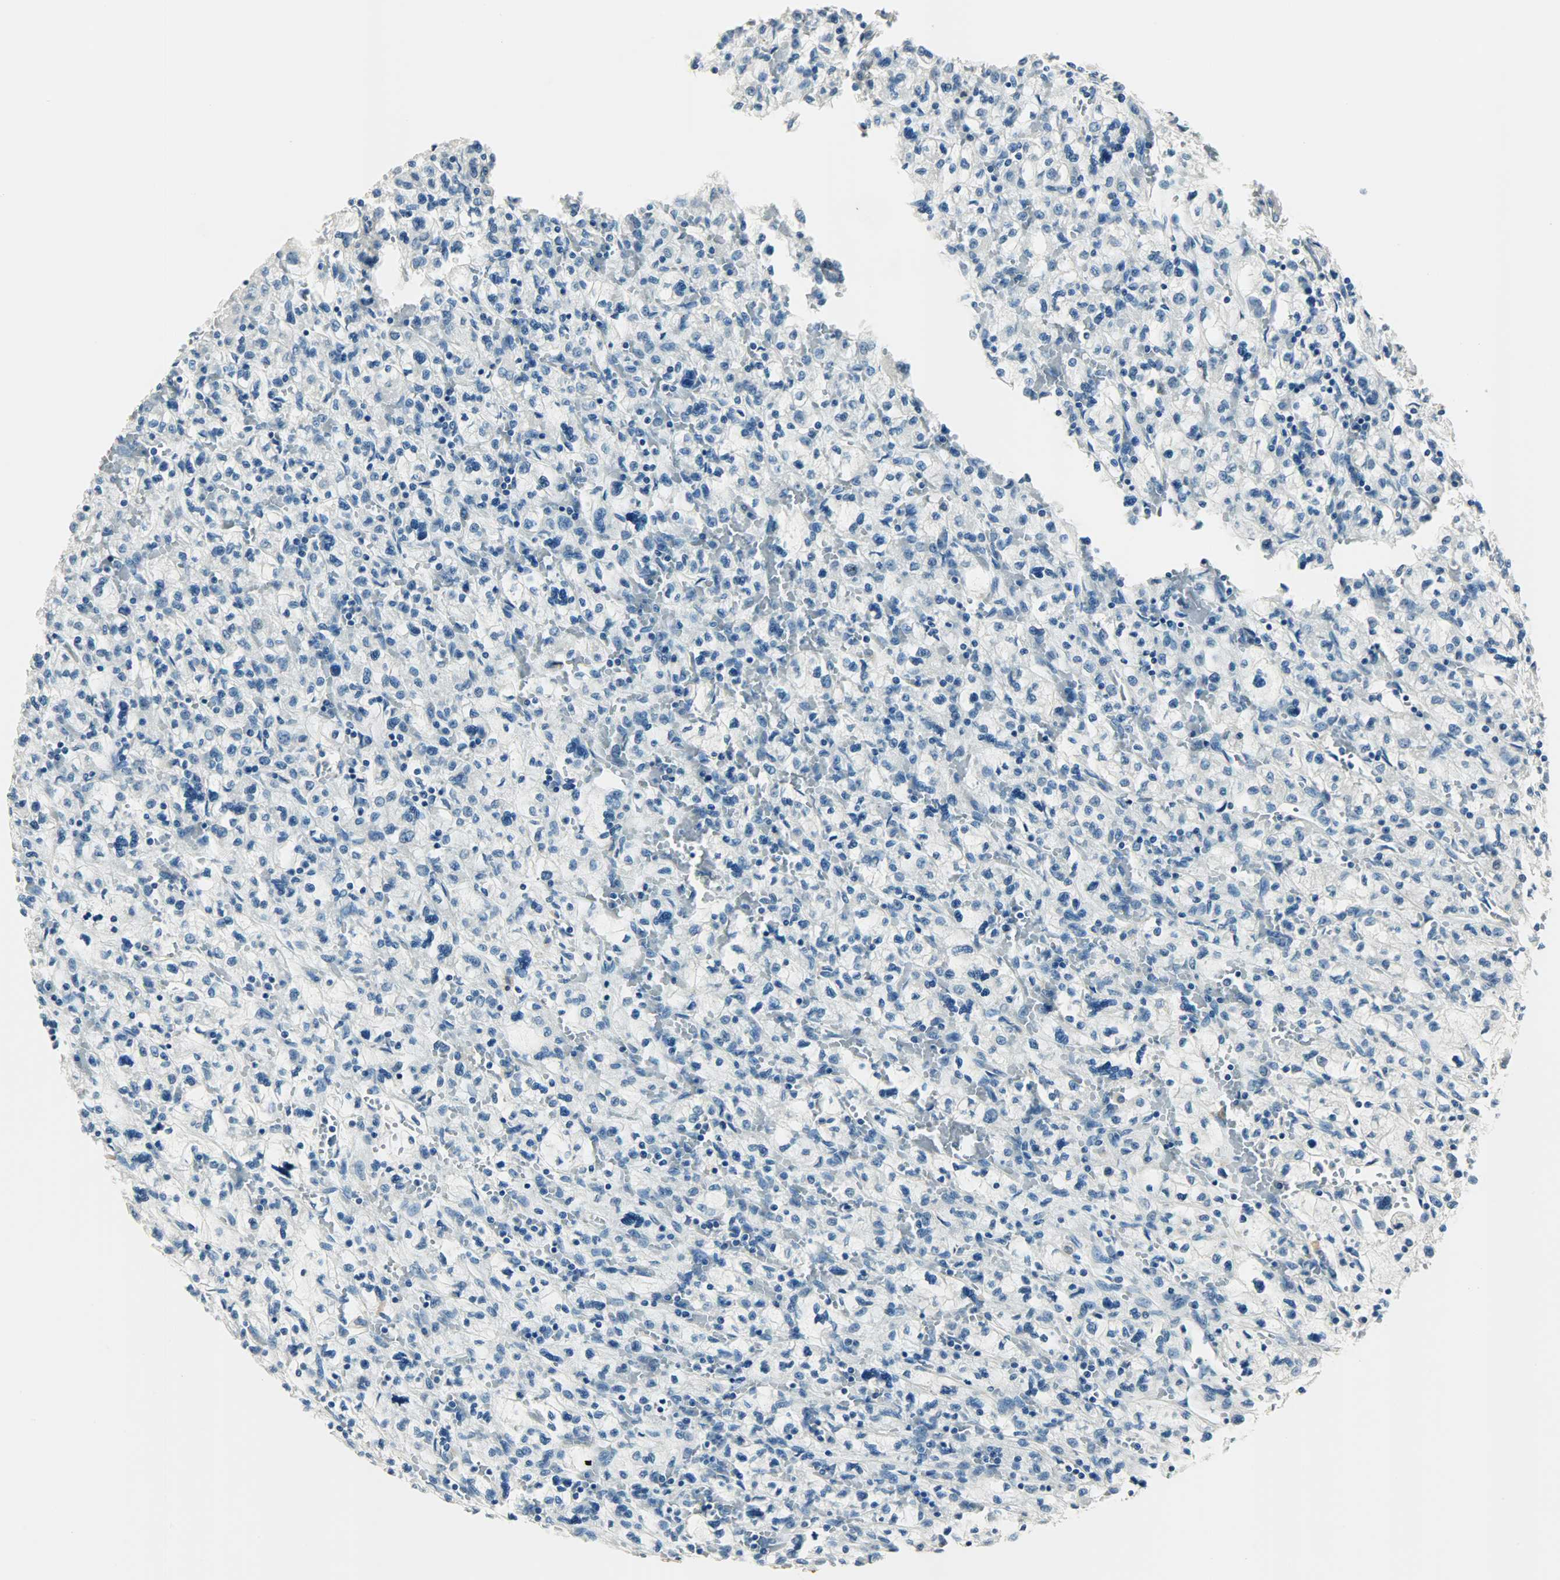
{"staining": {"intensity": "negative", "quantity": "none", "location": "none"}, "tissue": "renal cancer", "cell_type": "Tumor cells", "image_type": "cancer", "snomed": [{"axis": "morphology", "description": "Adenocarcinoma, NOS"}, {"axis": "topography", "description": "Kidney"}], "caption": "IHC micrograph of renal cancer (adenocarcinoma) stained for a protein (brown), which displays no expression in tumor cells.", "gene": "TPX2", "patient": {"sex": "female", "age": 83}}